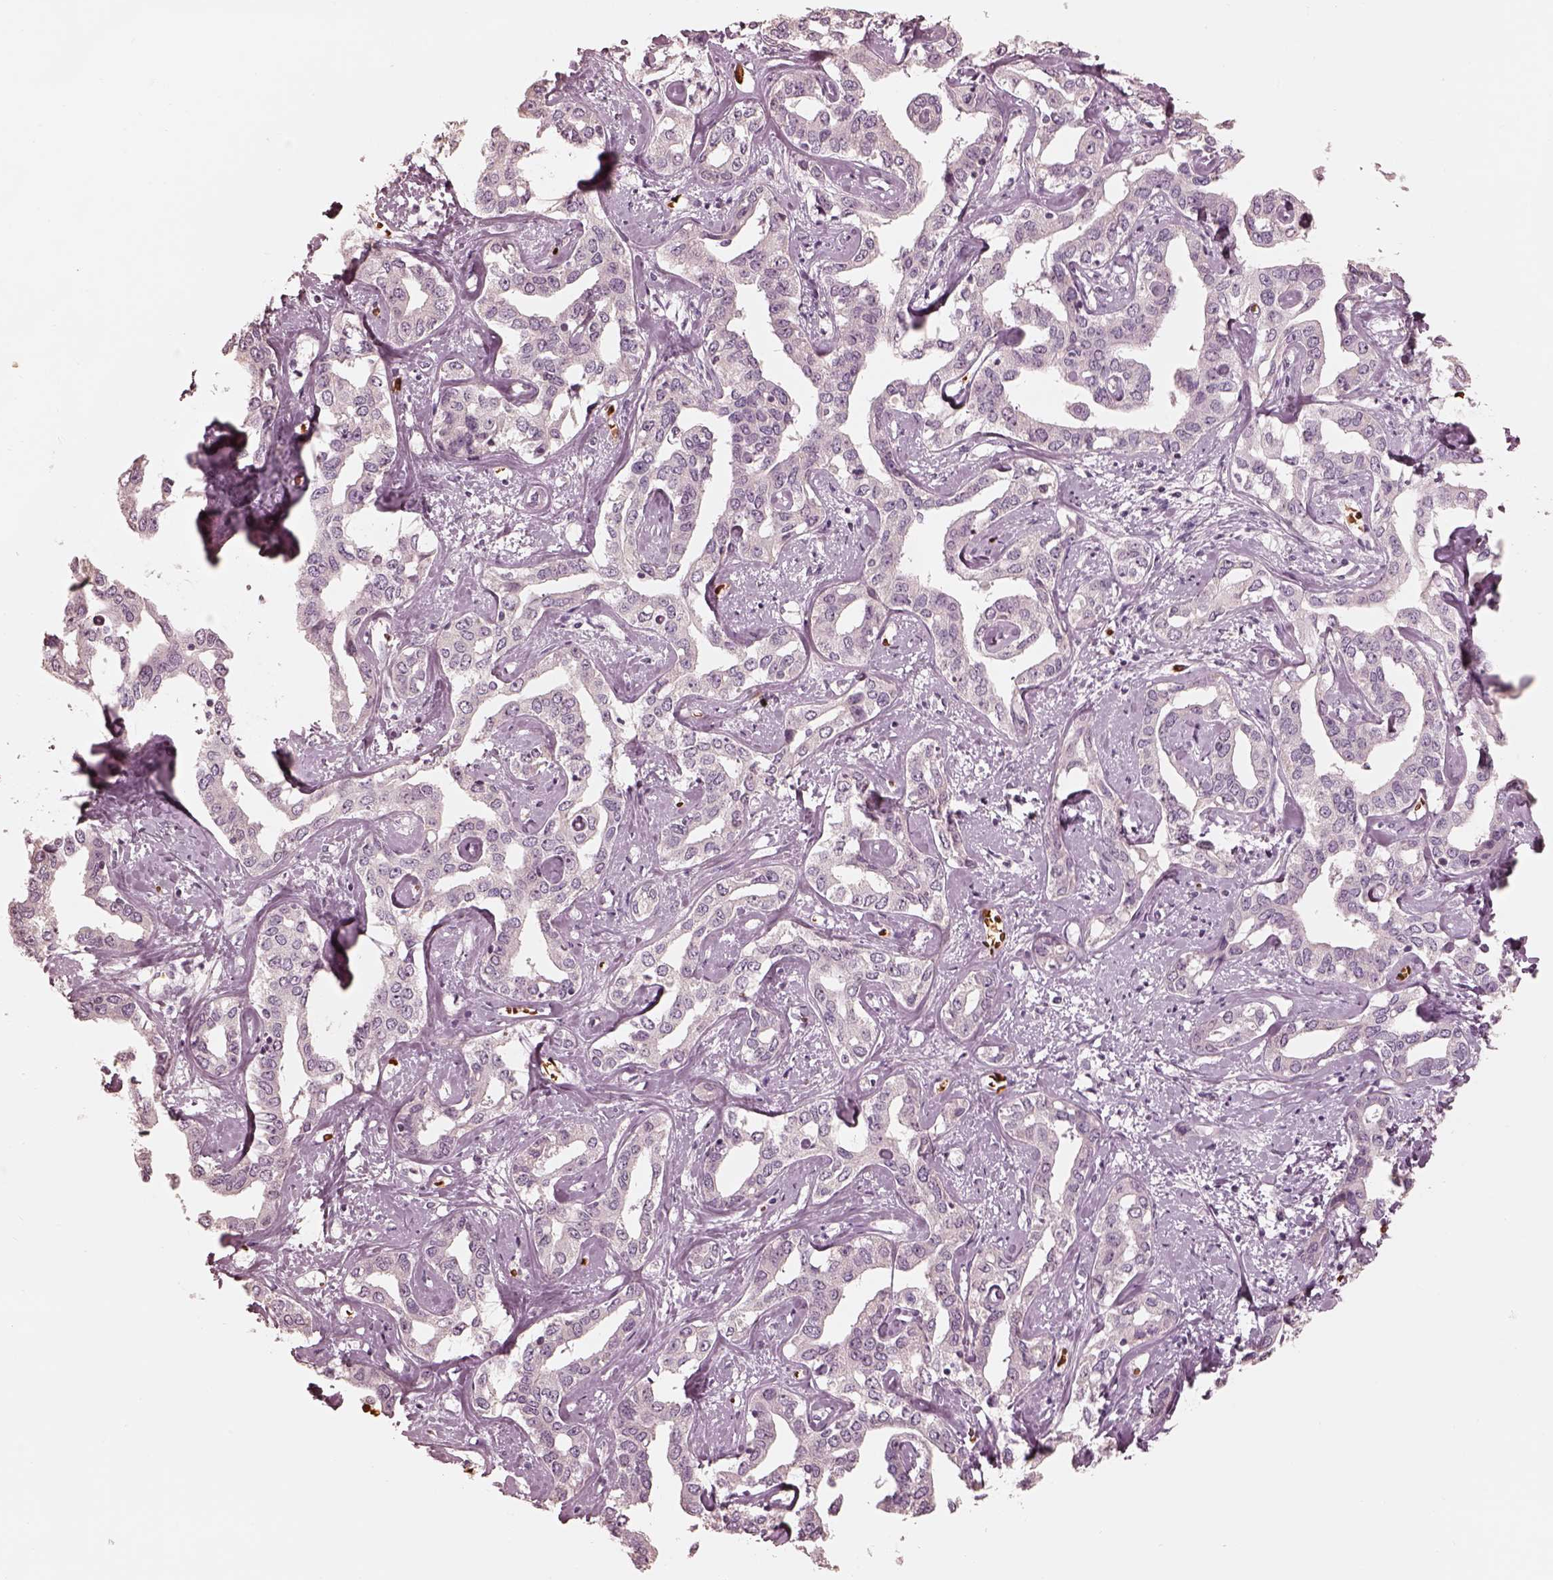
{"staining": {"intensity": "negative", "quantity": "none", "location": "none"}, "tissue": "liver cancer", "cell_type": "Tumor cells", "image_type": "cancer", "snomed": [{"axis": "morphology", "description": "Cholangiocarcinoma"}, {"axis": "topography", "description": "Liver"}], "caption": "Tumor cells are negative for protein expression in human liver cancer (cholangiocarcinoma).", "gene": "ANKLE1", "patient": {"sex": "male", "age": 59}}